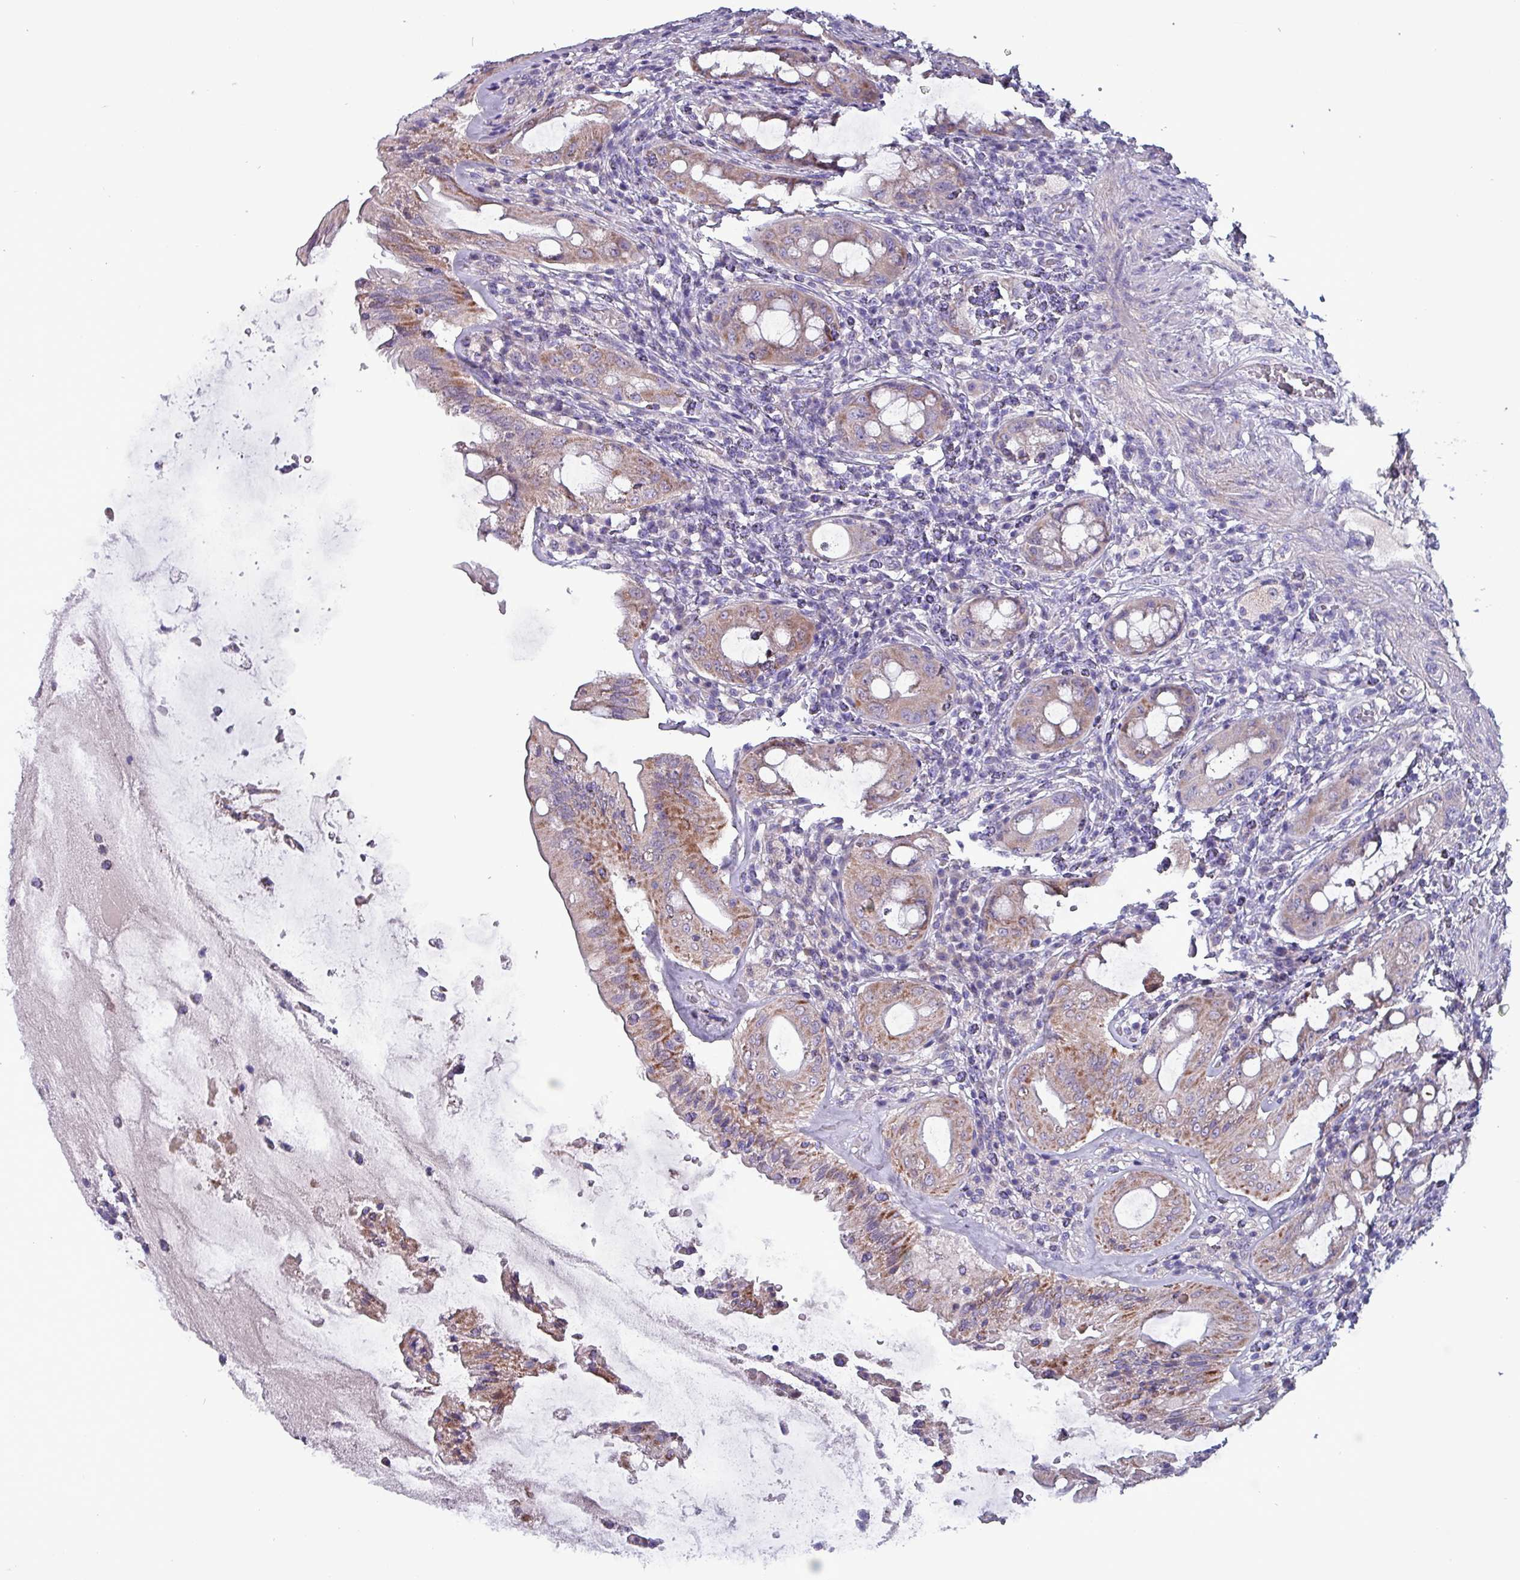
{"staining": {"intensity": "moderate", "quantity": ">75%", "location": "cytoplasmic/membranous"}, "tissue": "rectum", "cell_type": "Glandular cells", "image_type": "normal", "snomed": [{"axis": "morphology", "description": "Normal tissue, NOS"}, {"axis": "topography", "description": "Rectum"}], "caption": "Unremarkable rectum demonstrates moderate cytoplasmic/membranous positivity in approximately >75% of glandular cells, visualized by immunohistochemistry. Nuclei are stained in blue.", "gene": "HSD3B7", "patient": {"sex": "female", "age": 57}}